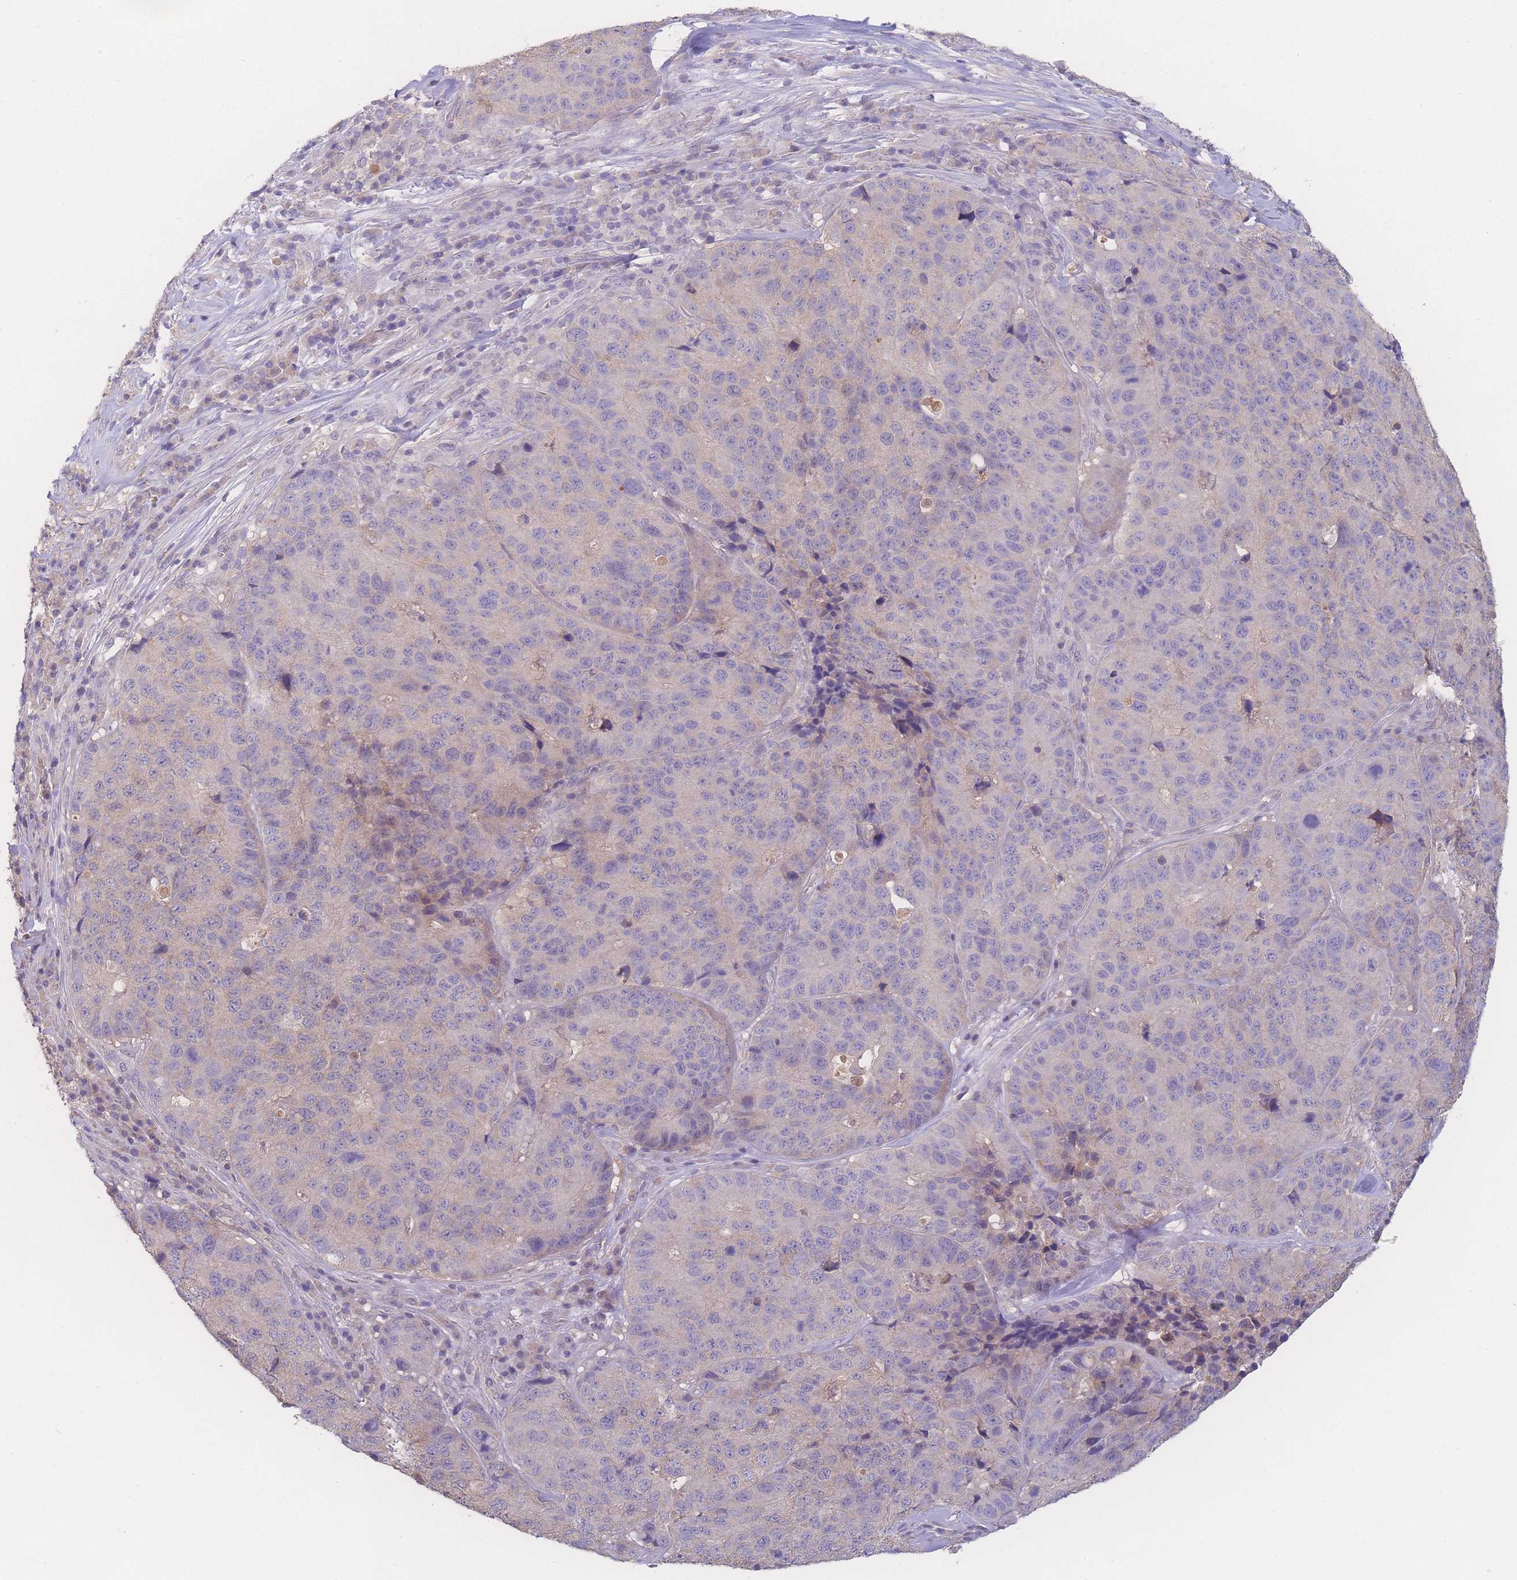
{"staining": {"intensity": "negative", "quantity": "none", "location": "none"}, "tissue": "stomach cancer", "cell_type": "Tumor cells", "image_type": "cancer", "snomed": [{"axis": "morphology", "description": "Adenocarcinoma, NOS"}, {"axis": "topography", "description": "Stomach"}], "caption": "Stomach adenocarcinoma was stained to show a protein in brown. There is no significant staining in tumor cells.", "gene": "GIPR", "patient": {"sex": "male", "age": 71}}